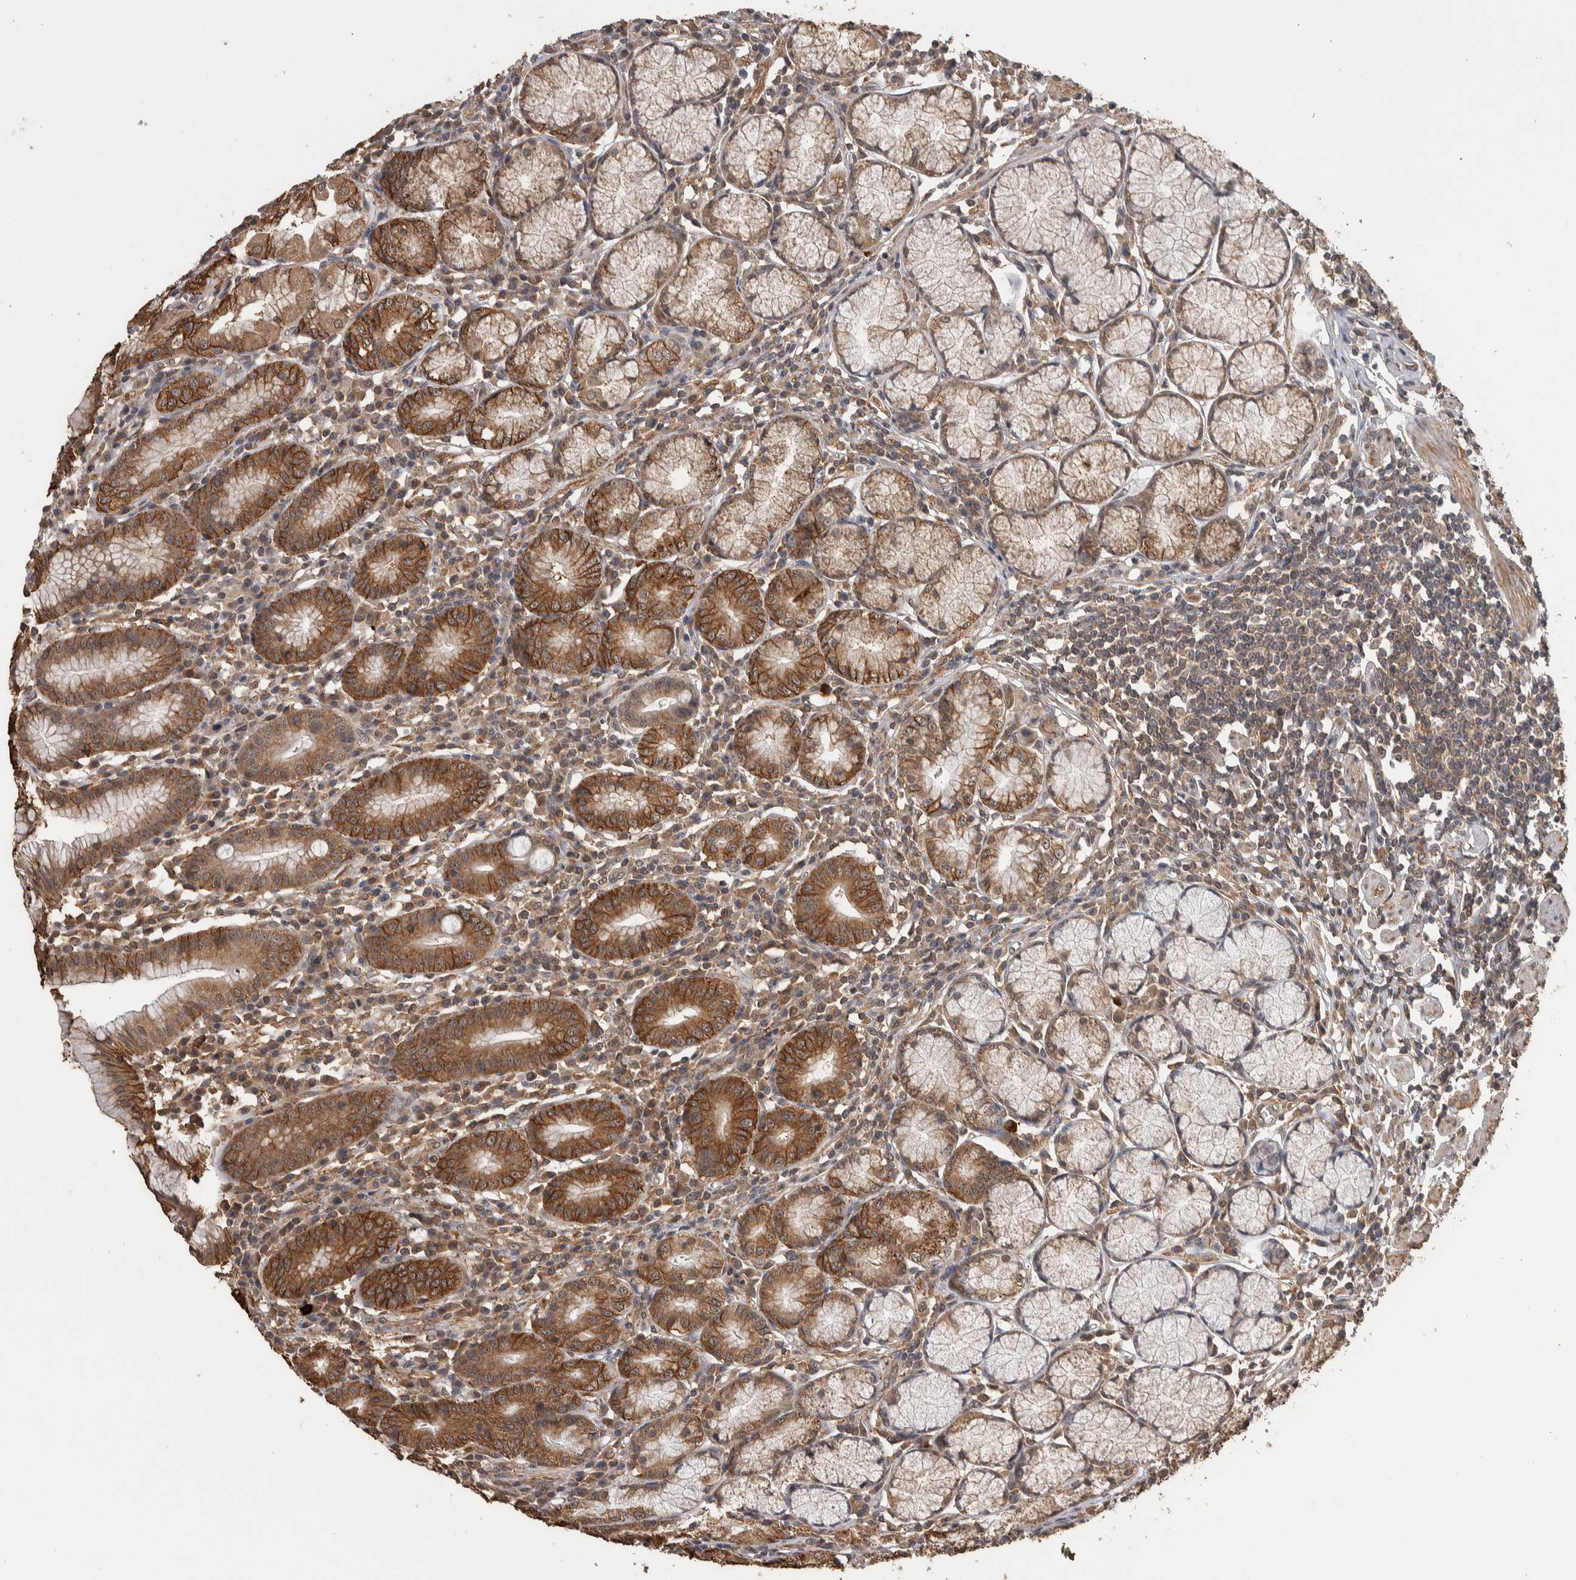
{"staining": {"intensity": "strong", "quantity": ">75%", "location": "cytoplasmic/membranous"}, "tissue": "stomach", "cell_type": "Glandular cells", "image_type": "normal", "snomed": [{"axis": "morphology", "description": "Normal tissue, NOS"}, {"axis": "topography", "description": "Stomach"}], "caption": "Glandular cells show strong cytoplasmic/membranous staining in about >75% of cells in normal stomach. (Brightfield microscopy of DAB IHC at high magnification).", "gene": "DVL2", "patient": {"sex": "male", "age": 55}}